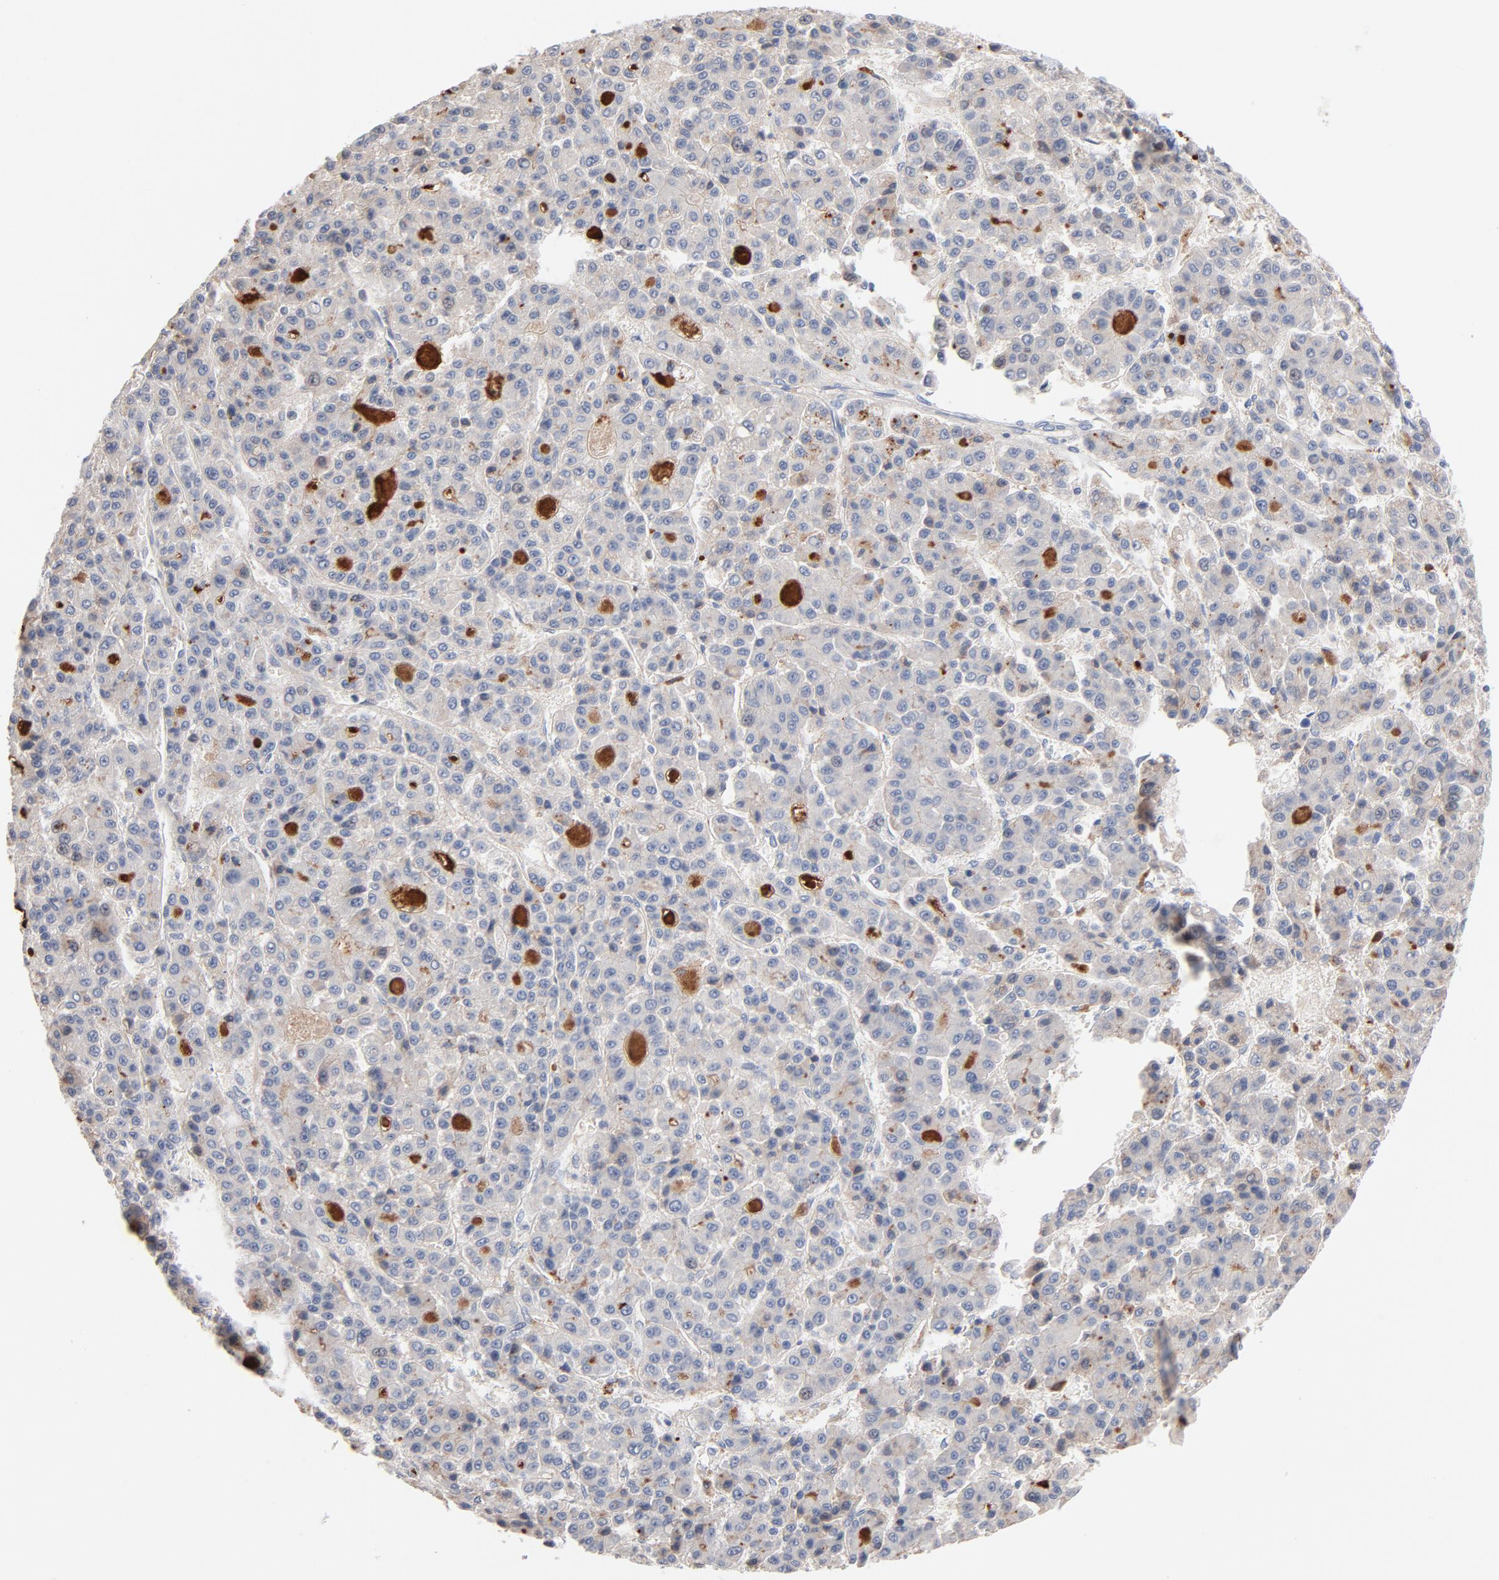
{"staining": {"intensity": "negative", "quantity": "none", "location": "none"}, "tissue": "liver cancer", "cell_type": "Tumor cells", "image_type": "cancer", "snomed": [{"axis": "morphology", "description": "Carcinoma, Hepatocellular, NOS"}, {"axis": "topography", "description": "Liver"}], "caption": "The histopathology image displays no staining of tumor cells in liver cancer.", "gene": "SERPINA4", "patient": {"sex": "male", "age": 70}}